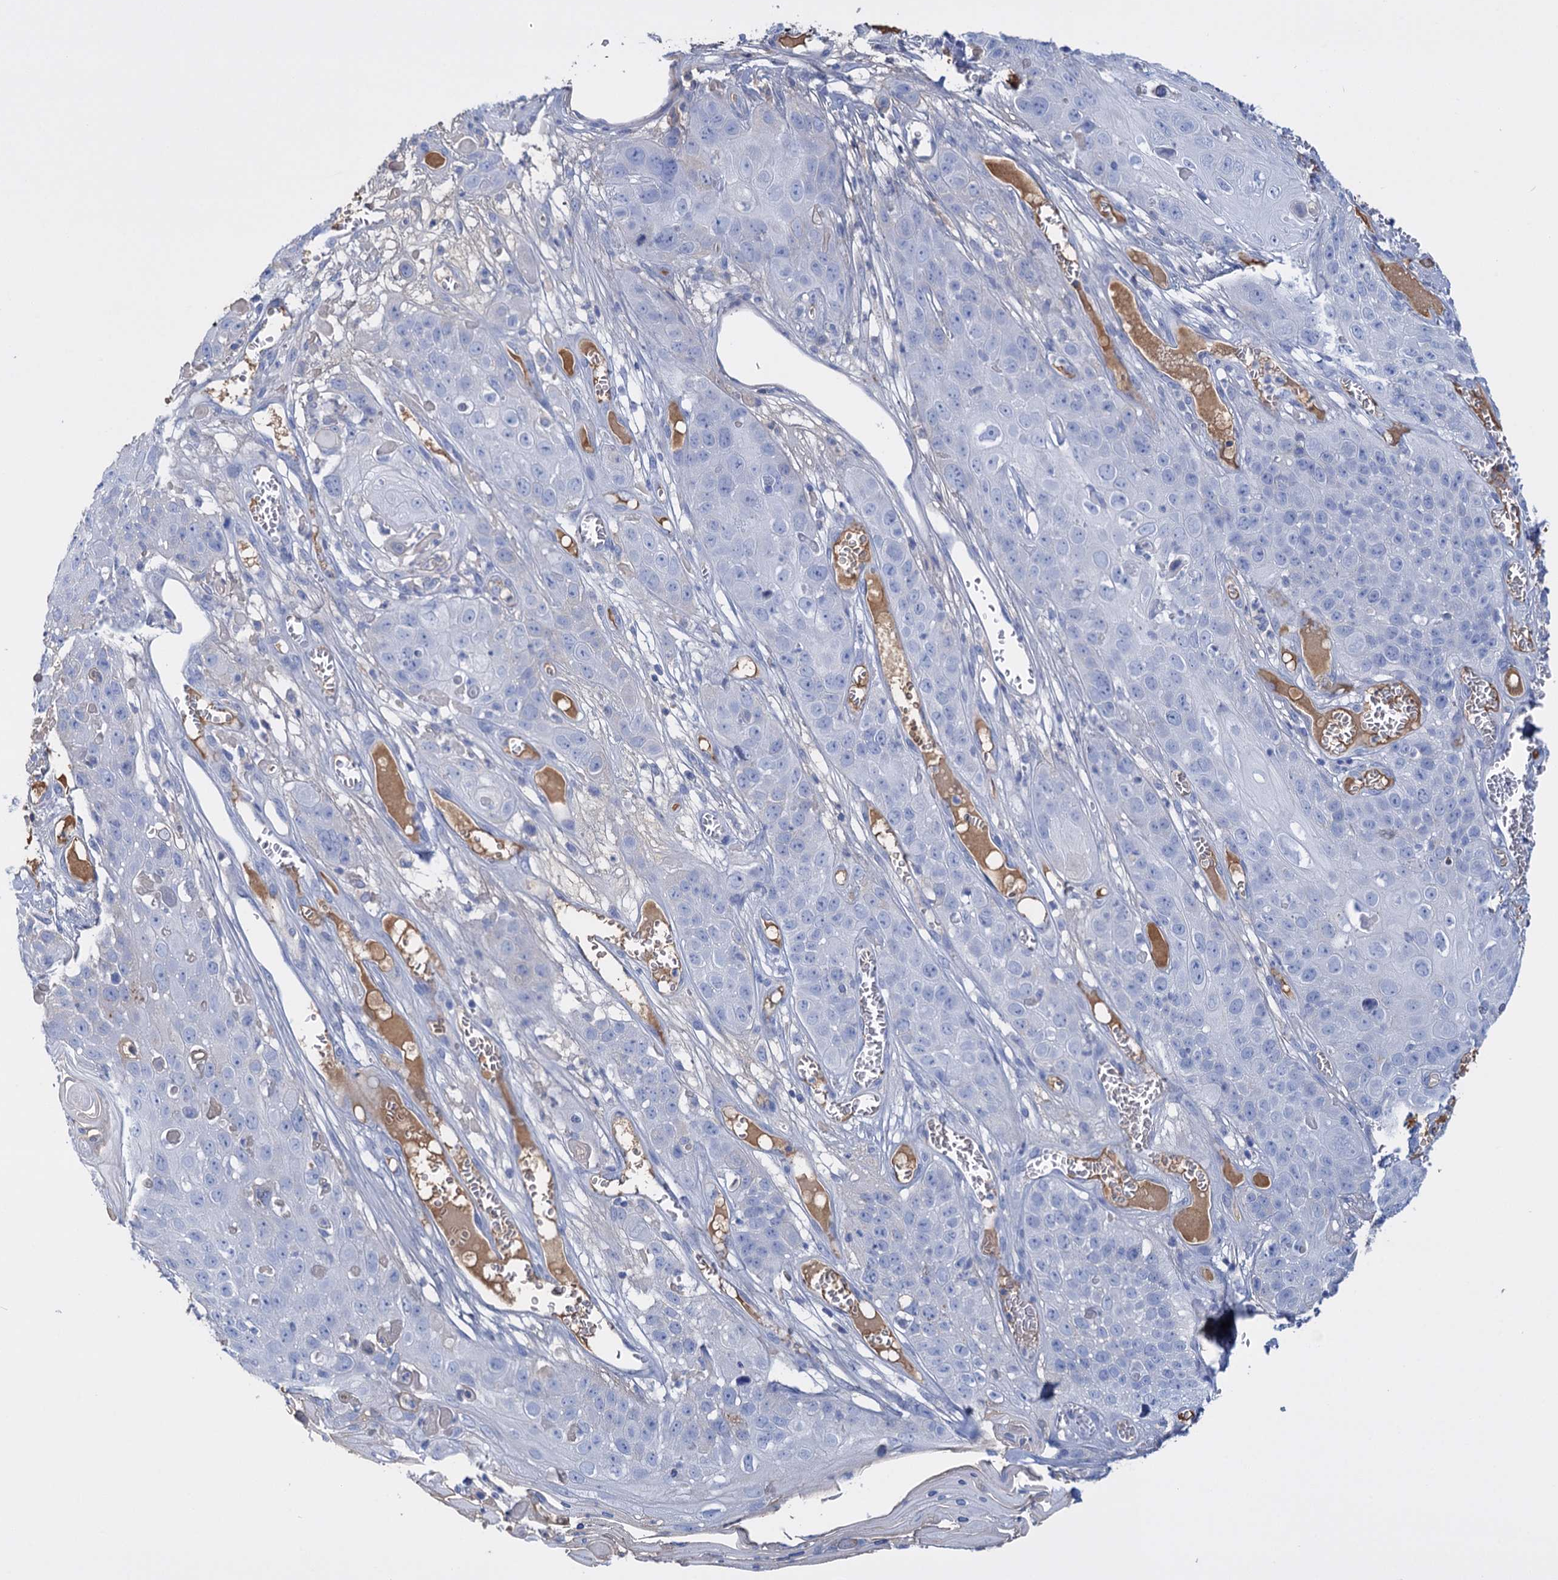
{"staining": {"intensity": "negative", "quantity": "none", "location": "none"}, "tissue": "skin cancer", "cell_type": "Tumor cells", "image_type": "cancer", "snomed": [{"axis": "morphology", "description": "Squamous cell carcinoma, NOS"}, {"axis": "topography", "description": "Skin"}], "caption": "This is an IHC photomicrograph of human skin cancer. There is no staining in tumor cells.", "gene": "FBXW12", "patient": {"sex": "male", "age": 55}}